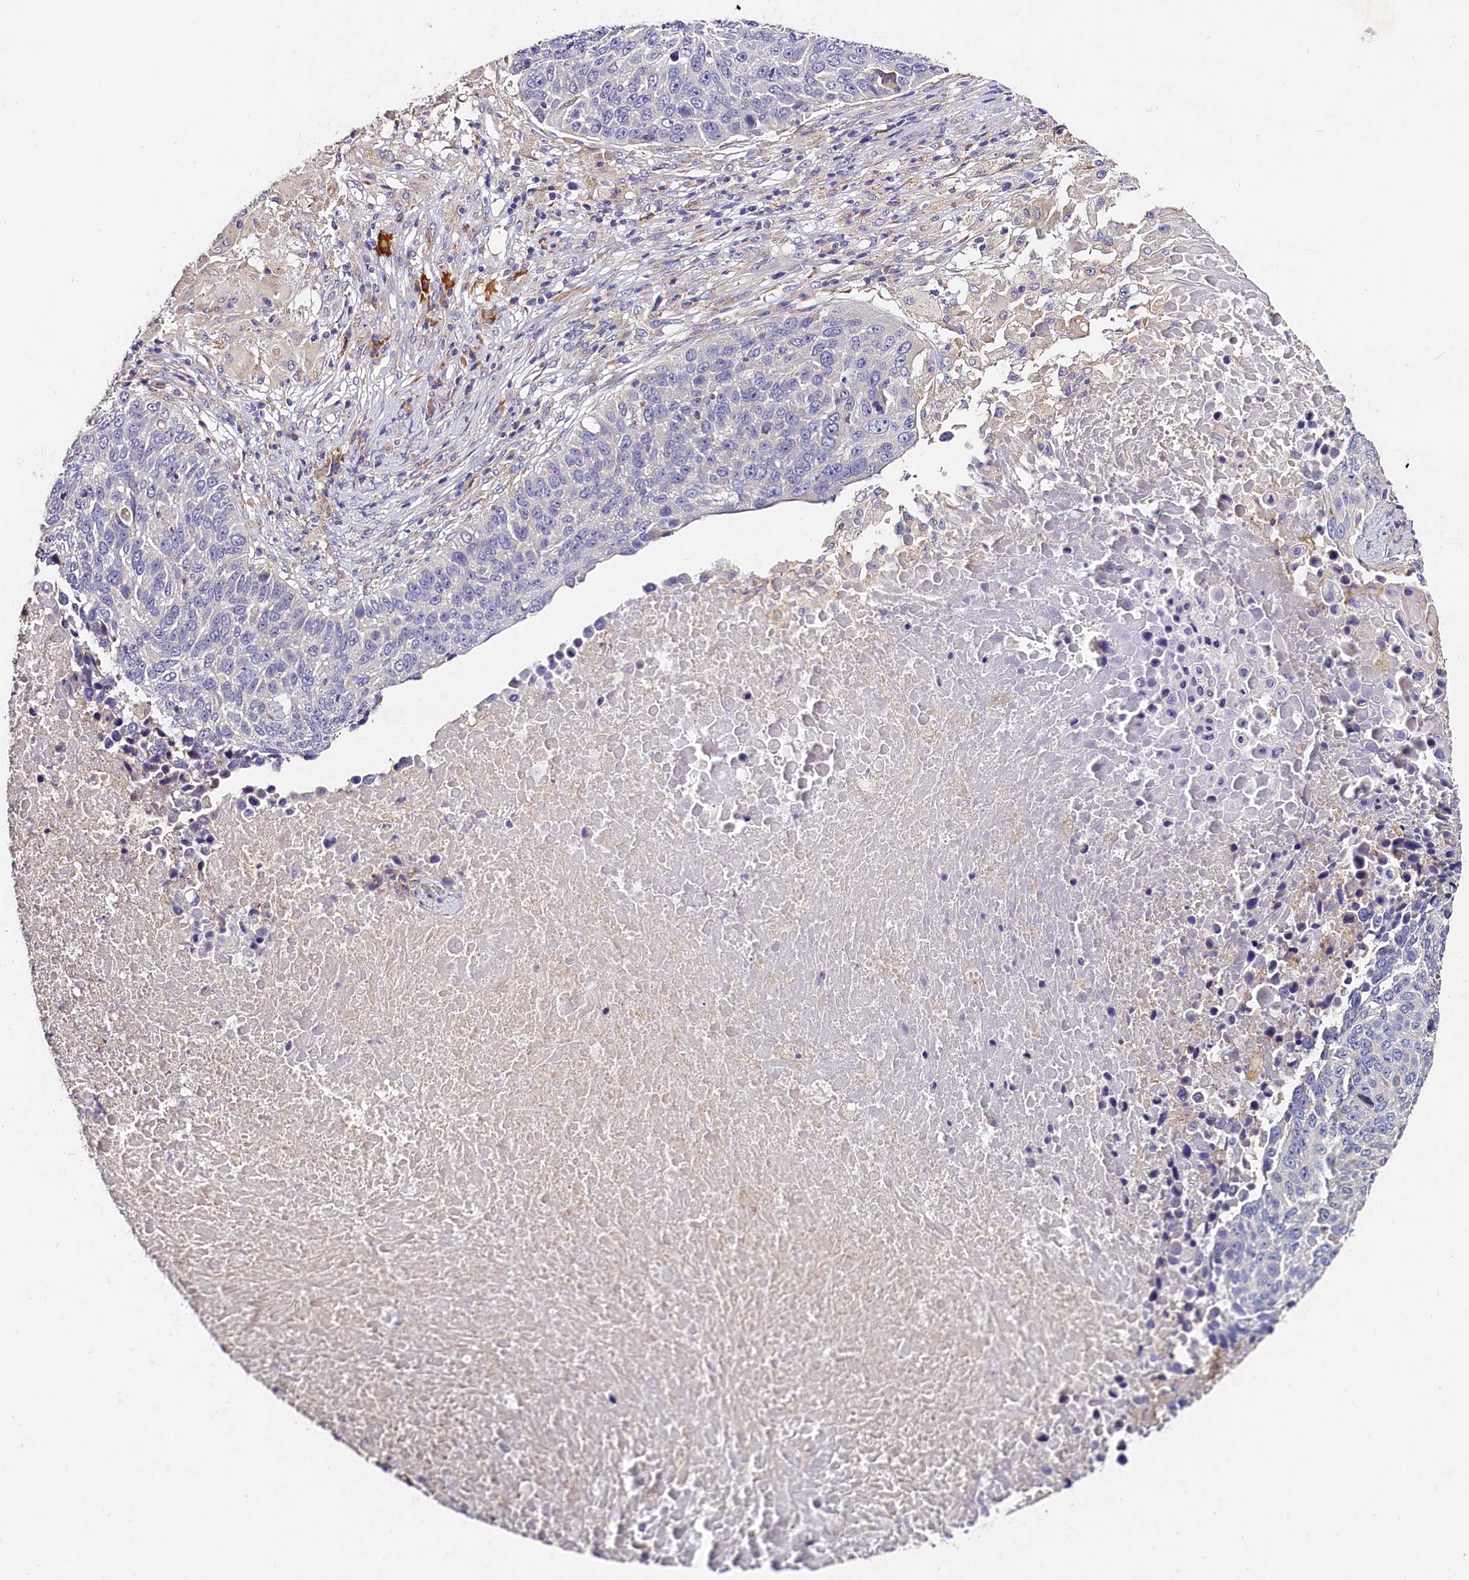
{"staining": {"intensity": "negative", "quantity": "none", "location": "none"}, "tissue": "lung cancer", "cell_type": "Tumor cells", "image_type": "cancer", "snomed": [{"axis": "morphology", "description": "Normal tissue, NOS"}, {"axis": "morphology", "description": "Squamous cell carcinoma, NOS"}, {"axis": "topography", "description": "Lymph node"}, {"axis": "topography", "description": "Lung"}], "caption": "This is an immunohistochemistry image of human lung cancer (squamous cell carcinoma). There is no positivity in tumor cells.", "gene": "ST7L", "patient": {"sex": "male", "age": 66}}